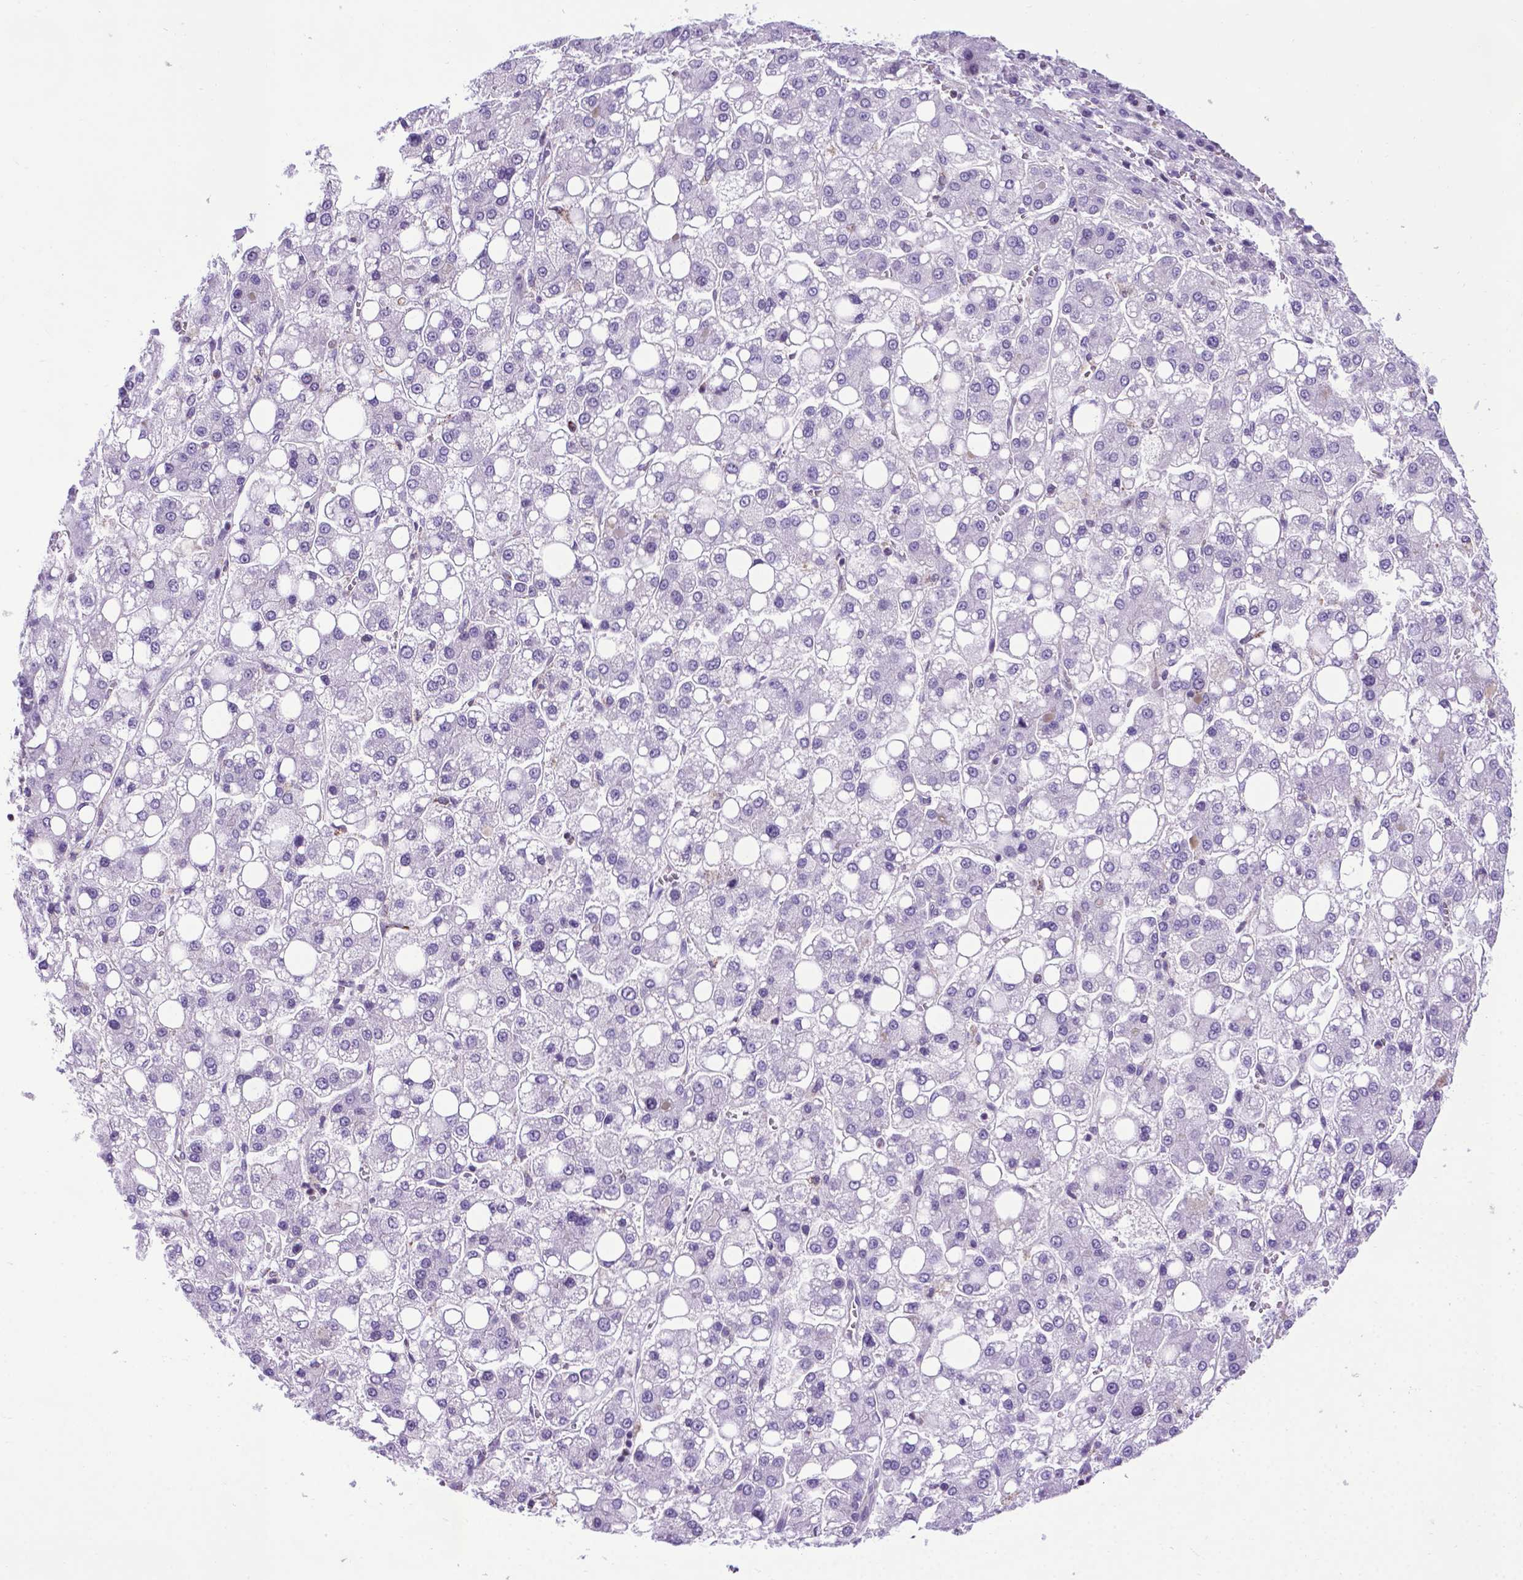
{"staining": {"intensity": "negative", "quantity": "none", "location": "none"}, "tissue": "liver cancer", "cell_type": "Tumor cells", "image_type": "cancer", "snomed": [{"axis": "morphology", "description": "Carcinoma, Hepatocellular, NOS"}, {"axis": "topography", "description": "Liver"}], "caption": "Immunohistochemistry (IHC) histopathology image of neoplastic tissue: liver cancer stained with DAB shows no significant protein positivity in tumor cells. (Immunohistochemistry (IHC), brightfield microscopy, high magnification).", "gene": "POU3F3", "patient": {"sex": "male", "age": 73}}